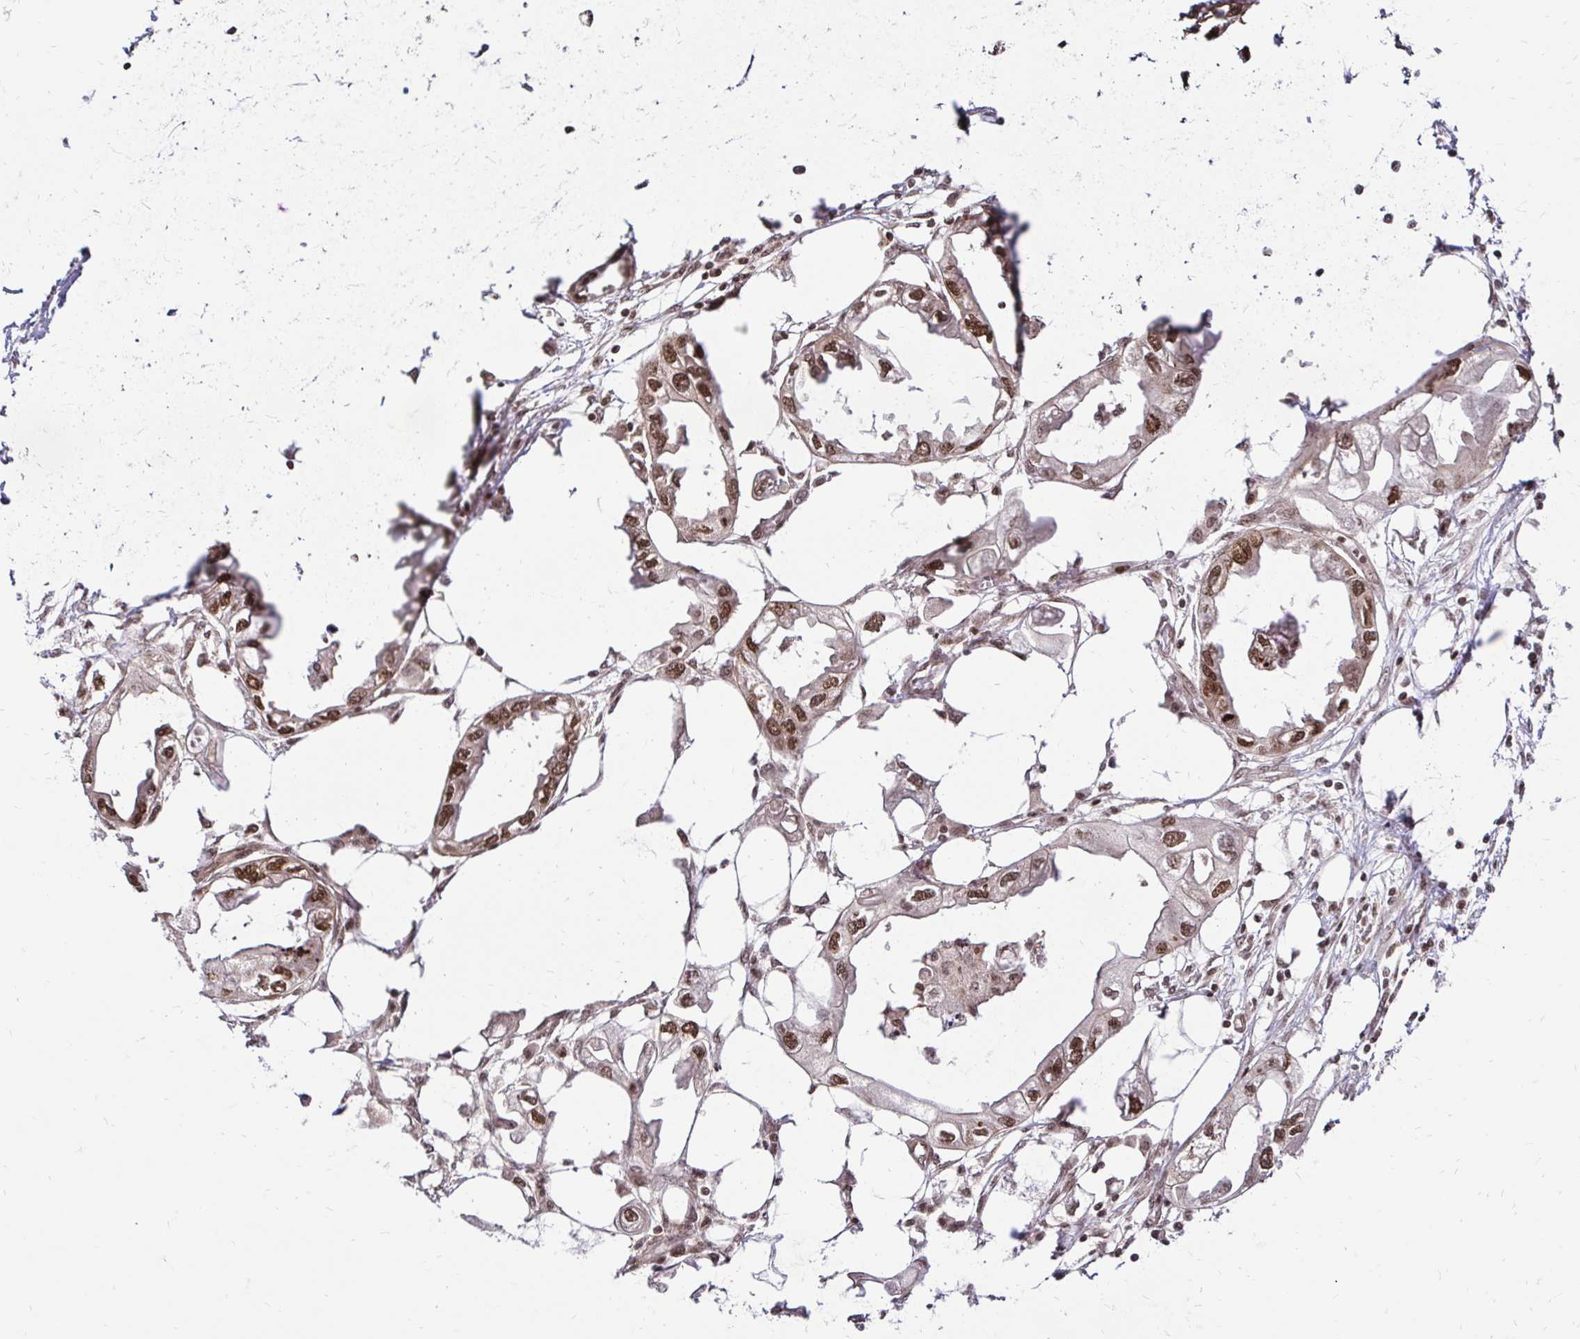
{"staining": {"intensity": "moderate", "quantity": ">75%", "location": "nuclear"}, "tissue": "endometrial cancer", "cell_type": "Tumor cells", "image_type": "cancer", "snomed": [{"axis": "morphology", "description": "Adenocarcinoma, NOS"}, {"axis": "morphology", "description": "Adenocarcinoma, metastatic, NOS"}, {"axis": "topography", "description": "Adipose tissue"}, {"axis": "topography", "description": "Endometrium"}], "caption": "Human endometrial adenocarcinoma stained with a protein marker exhibits moderate staining in tumor cells.", "gene": "GLYR1", "patient": {"sex": "female", "age": 67}}